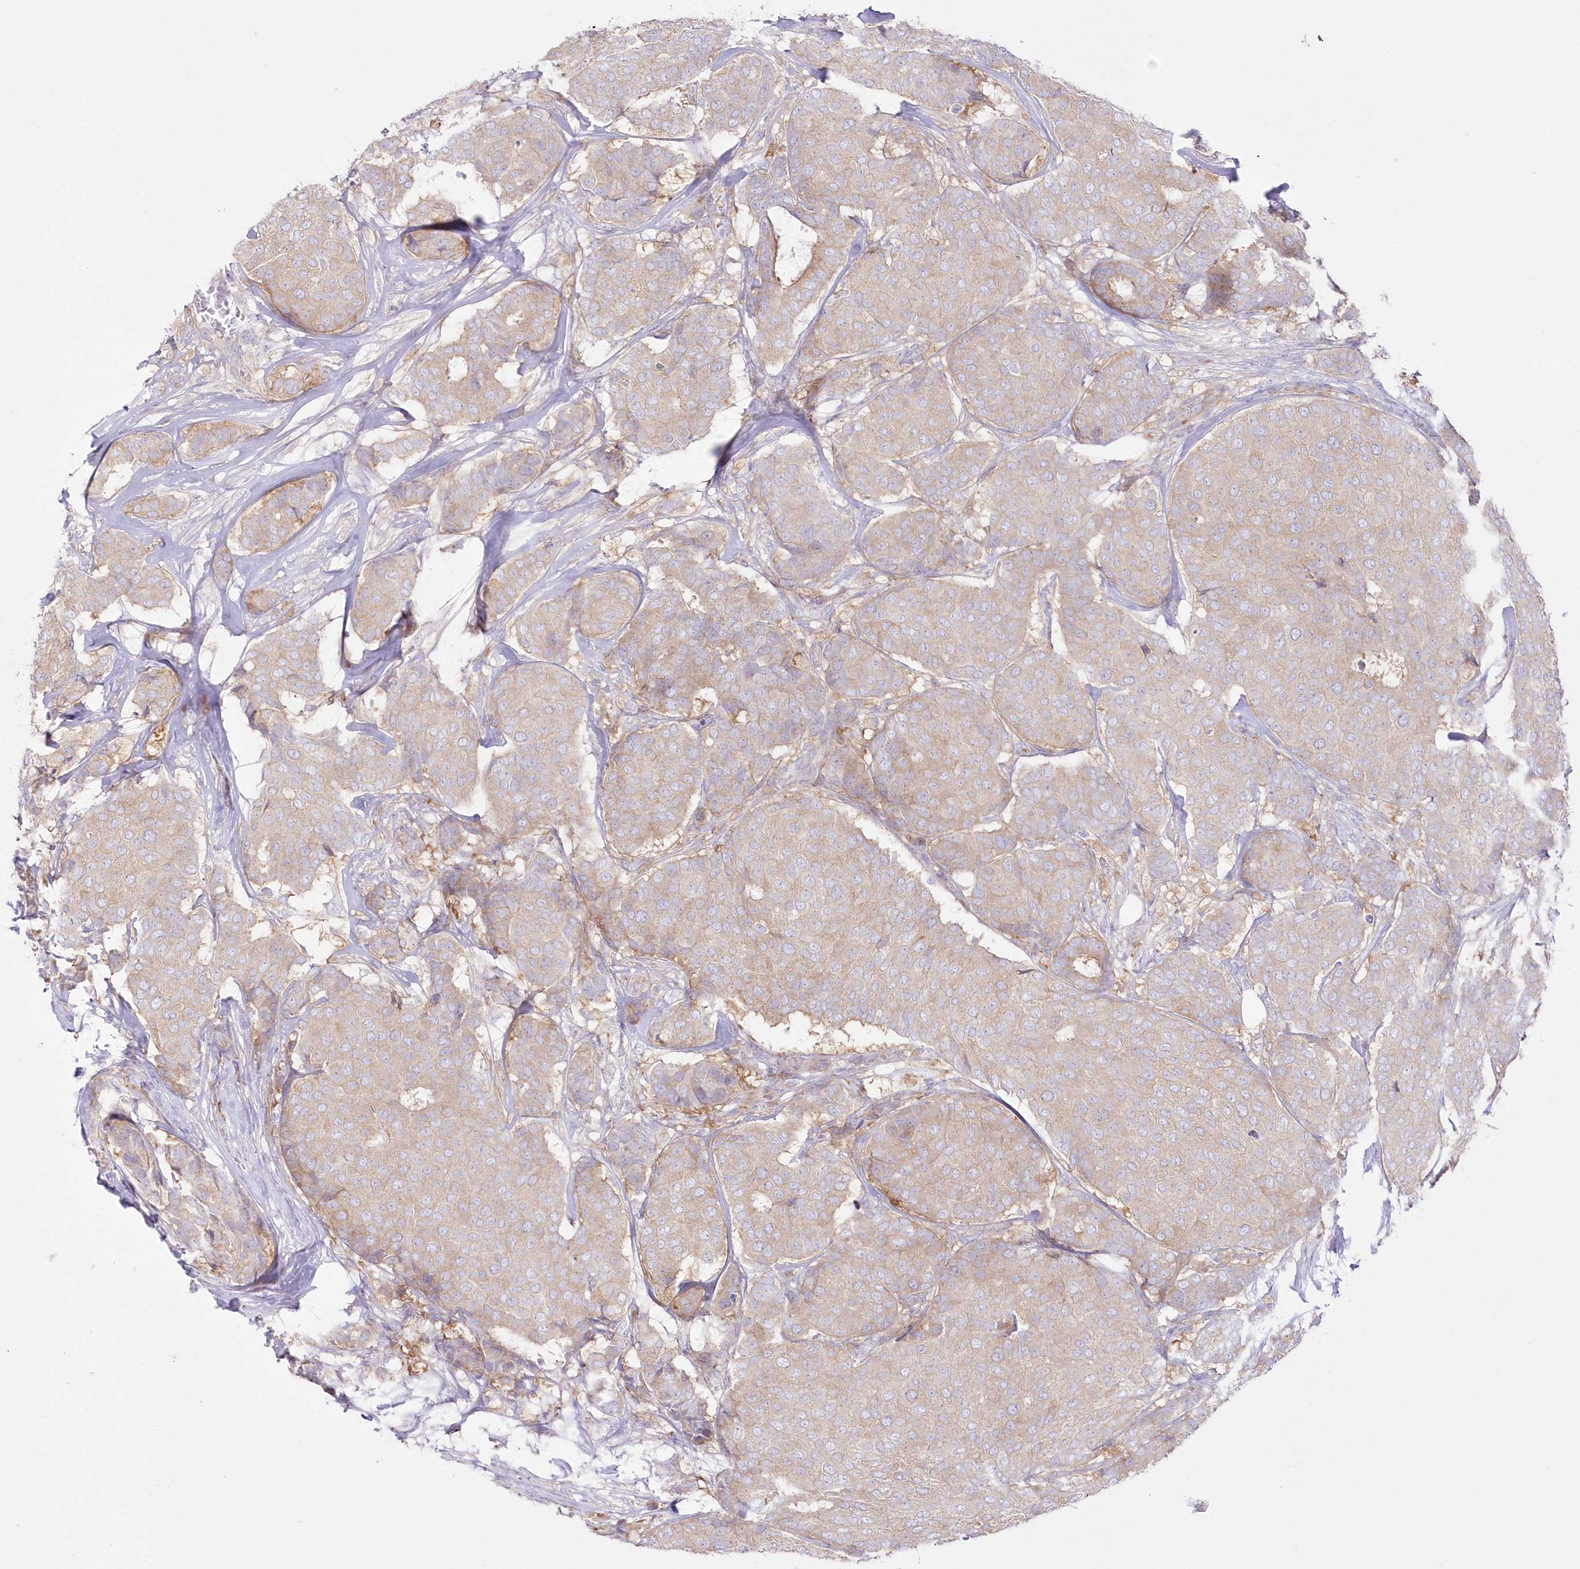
{"staining": {"intensity": "moderate", "quantity": ">75%", "location": "cytoplasmic/membranous"}, "tissue": "breast cancer", "cell_type": "Tumor cells", "image_type": "cancer", "snomed": [{"axis": "morphology", "description": "Duct carcinoma"}, {"axis": "topography", "description": "Breast"}], "caption": "Protein staining exhibits moderate cytoplasmic/membranous positivity in approximately >75% of tumor cells in breast infiltrating ductal carcinoma.", "gene": "ZNF843", "patient": {"sex": "female", "age": 75}}